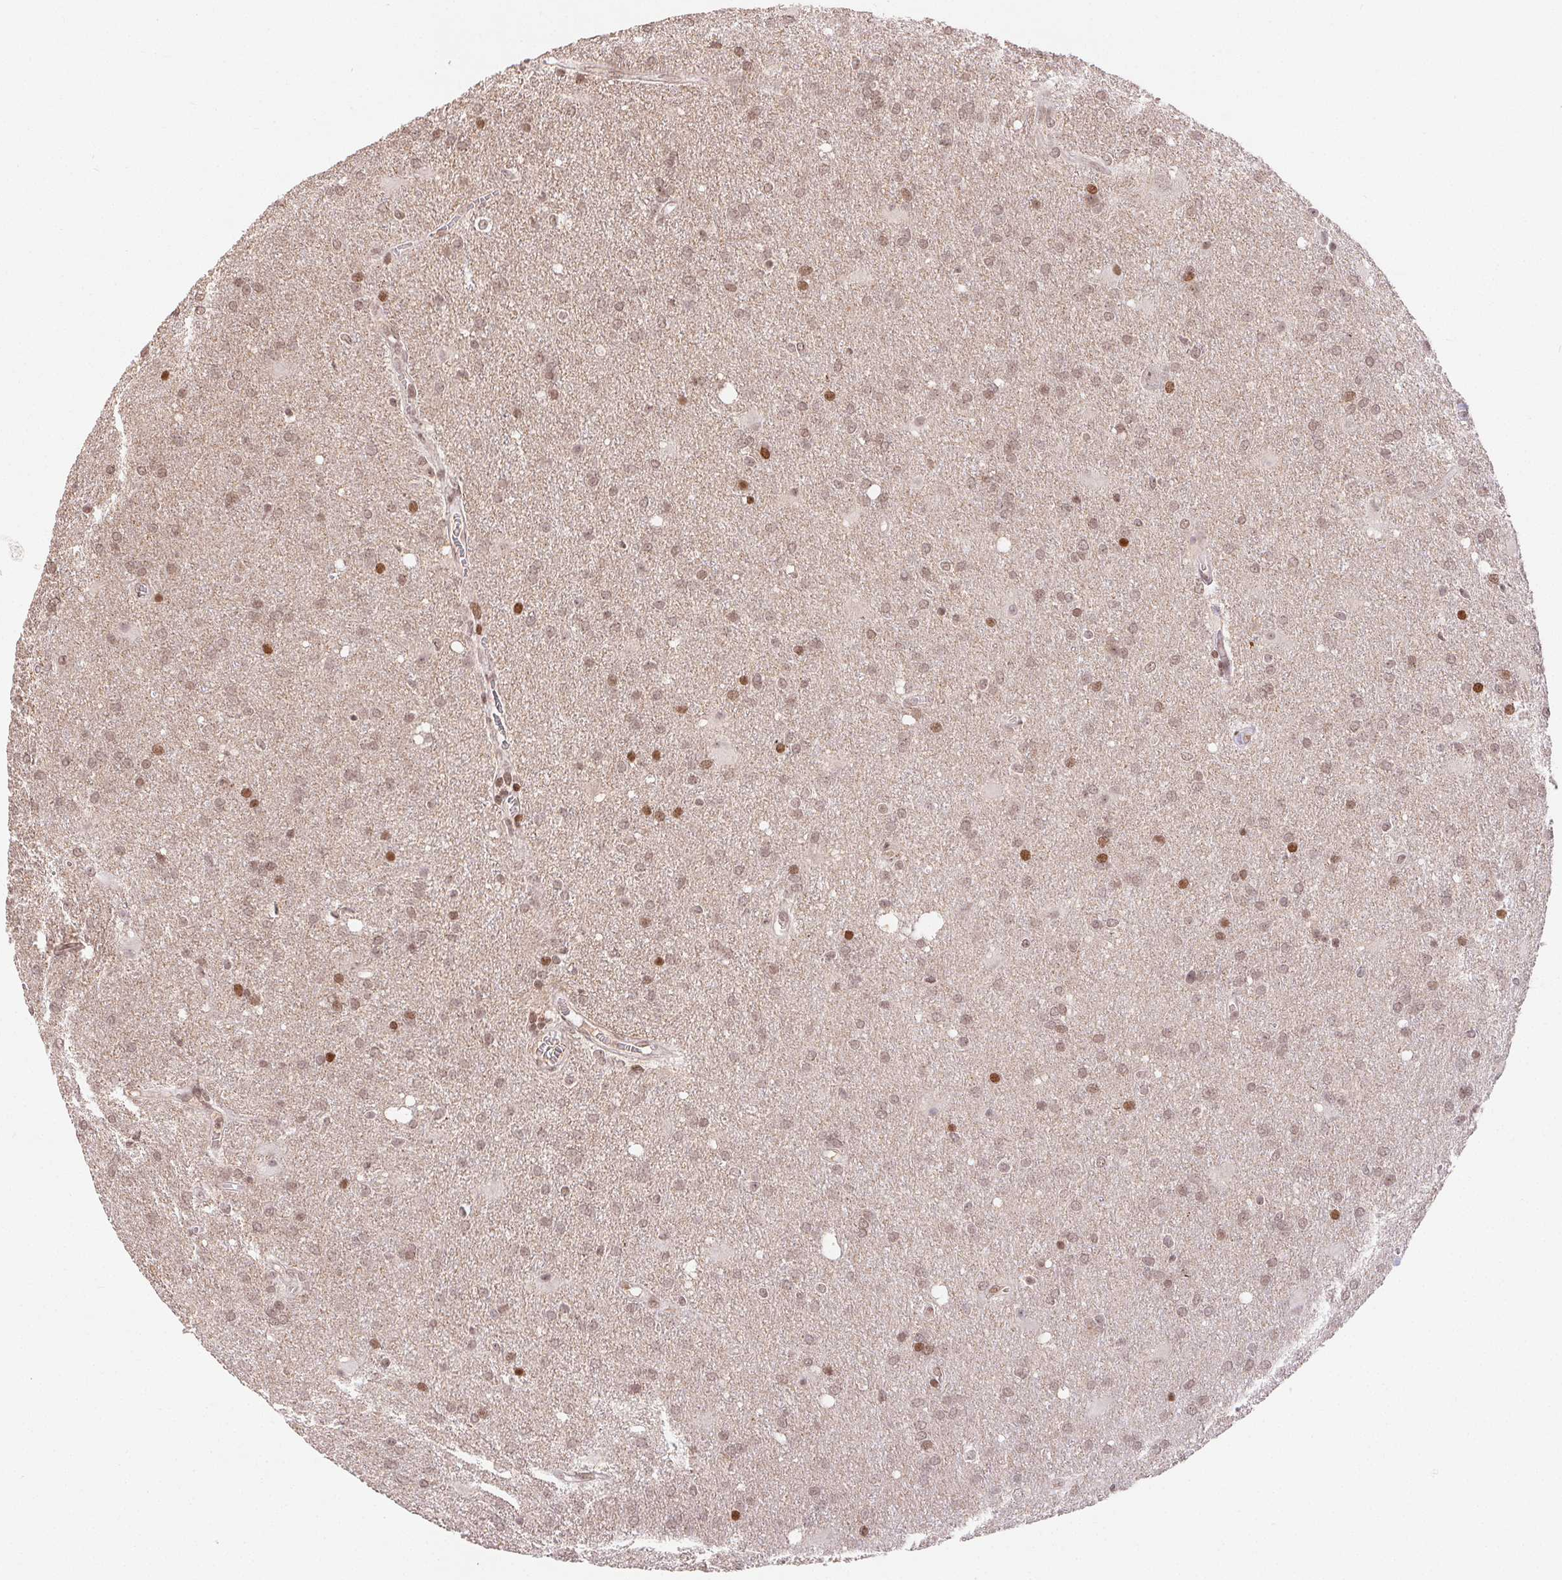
{"staining": {"intensity": "moderate", "quantity": "25%-75%", "location": "nuclear"}, "tissue": "glioma", "cell_type": "Tumor cells", "image_type": "cancer", "snomed": [{"axis": "morphology", "description": "Glioma, malignant, Low grade"}, {"axis": "topography", "description": "Brain"}], "caption": "Glioma stained with a brown dye exhibits moderate nuclear positive staining in approximately 25%-75% of tumor cells.", "gene": "MAPKAPK2", "patient": {"sex": "male", "age": 66}}